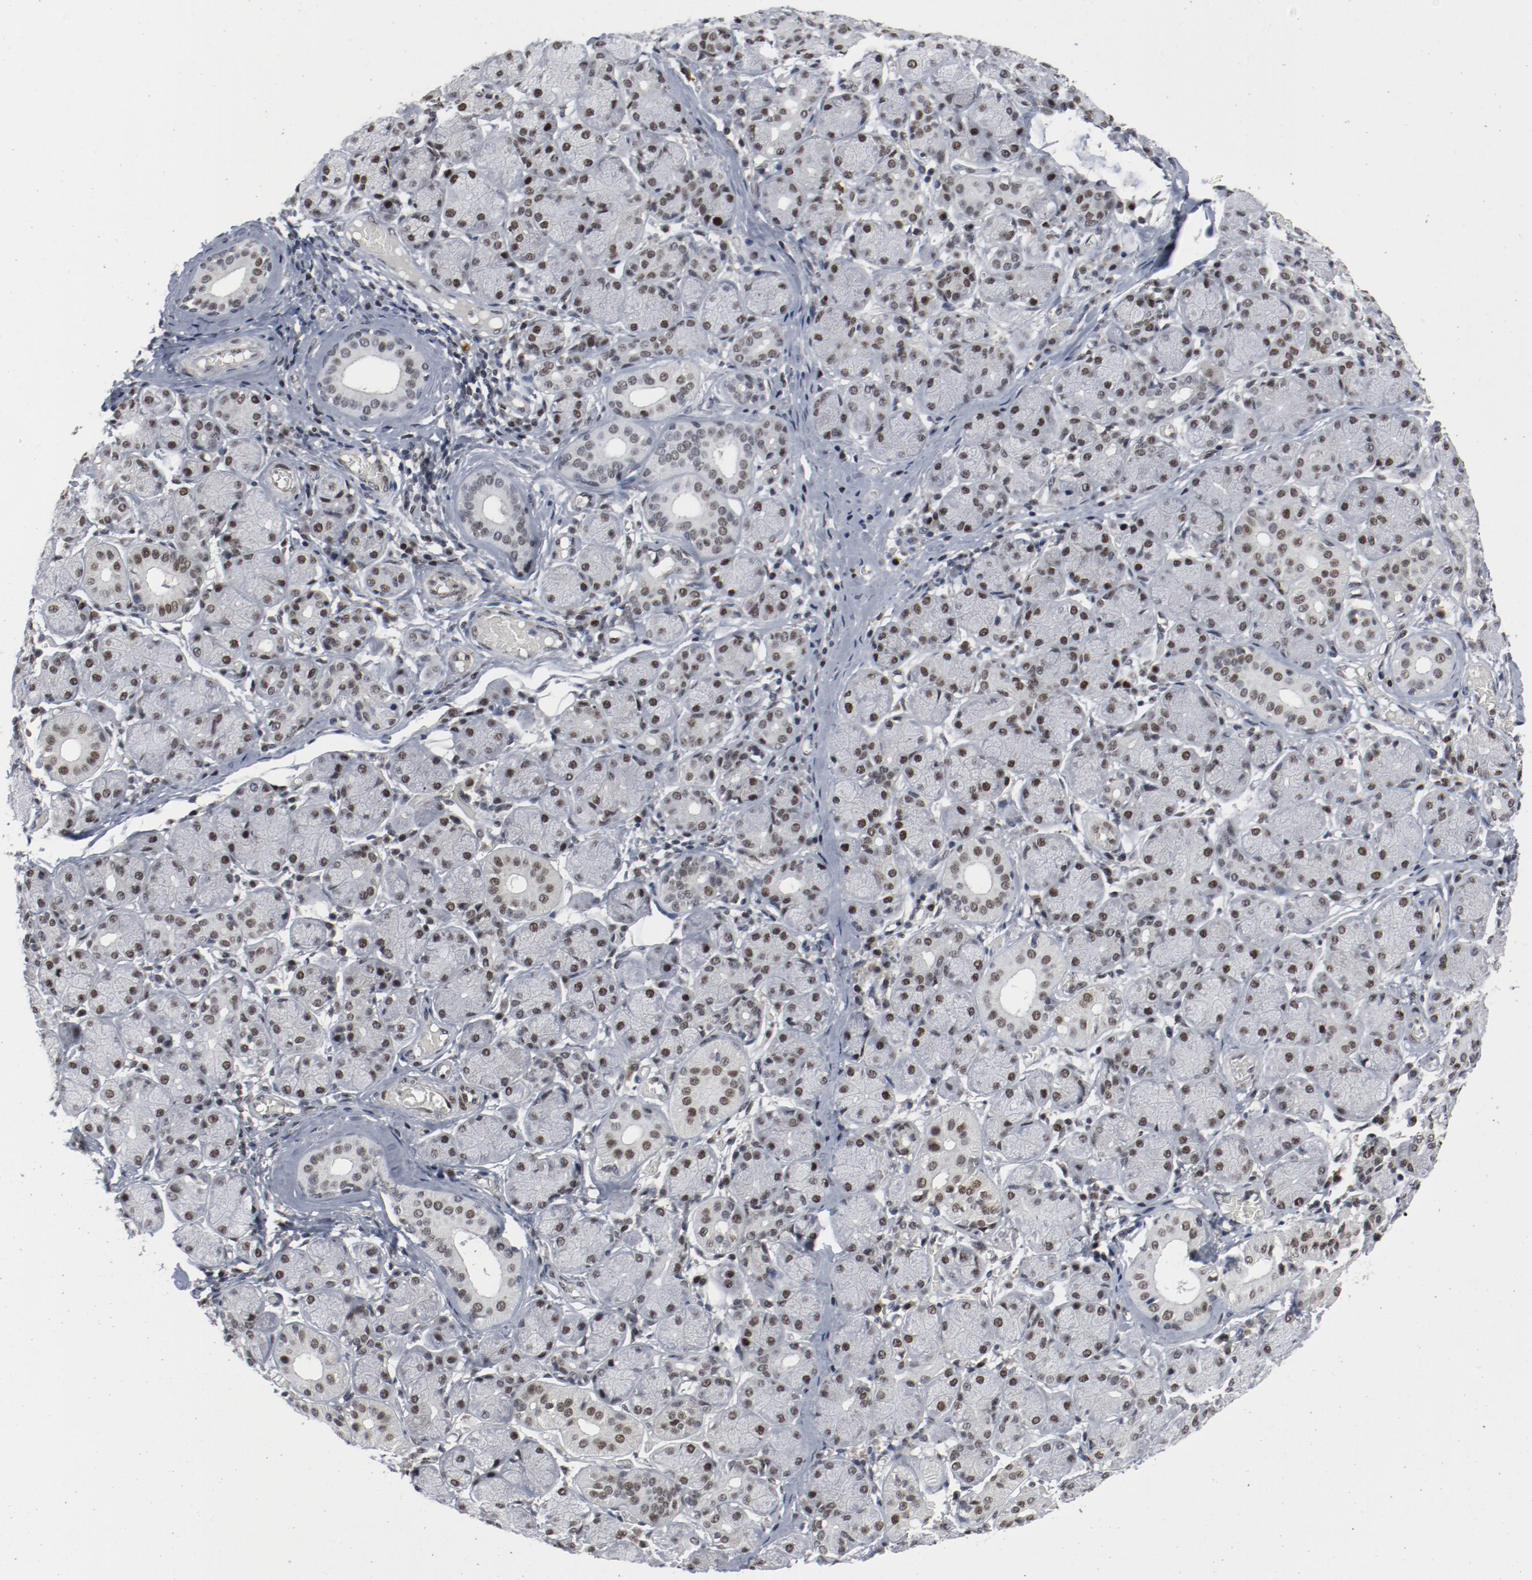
{"staining": {"intensity": "strong", "quantity": ">75%", "location": "nuclear"}, "tissue": "salivary gland", "cell_type": "Glandular cells", "image_type": "normal", "snomed": [{"axis": "morphology", "description": "Normal tissue, NOS"}, {"axis": "topography", "description": "Salivary gland"}], "caption": "This is an image of immunohistochemistry staining of normal salivary gland, which shows strong staining in the nuclear of glandular cells.", "gene": "JMJD6", "patient": {"sex": "female", "age": 24}}